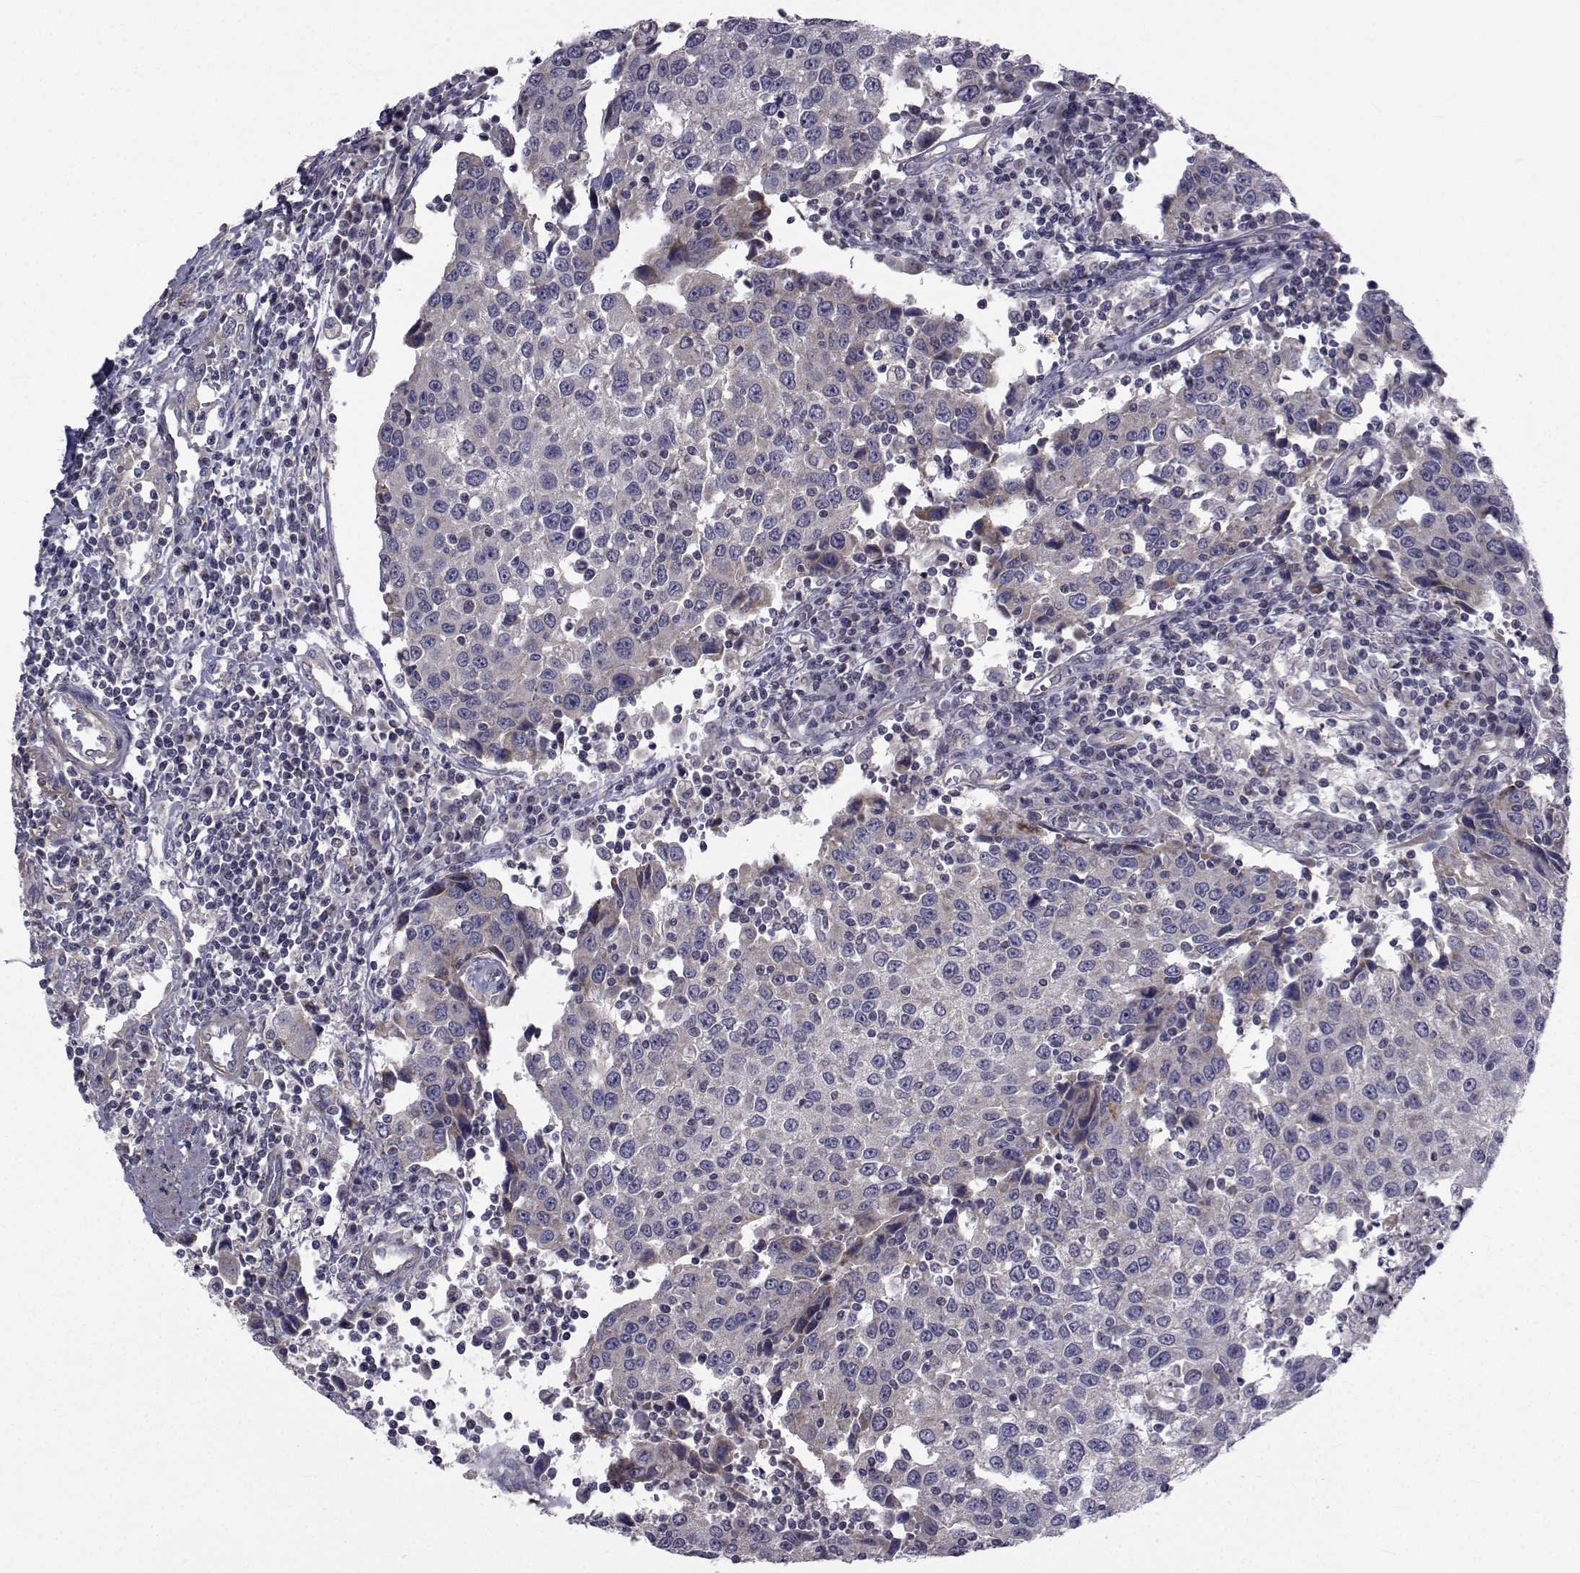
{"staining": {"intensity": "negative", "quantity": "none", "location": "none"}, "tissue": "urothelial cancer", "cell_type": "Tumor cells", "image_type": "cancer", "snomed": [{"axis": "morphology", "description": "Urothelial carcinoma, High grade"}, {"axis": "topography", "description": "Urinary bladder"}], "caption": "Photomicrograph shows no significant protein positivity in tumor cells of urothelial carcinoma (high-grade).", "gene": "CFAP74", "patient": {"sex": "female", "age": 85}}